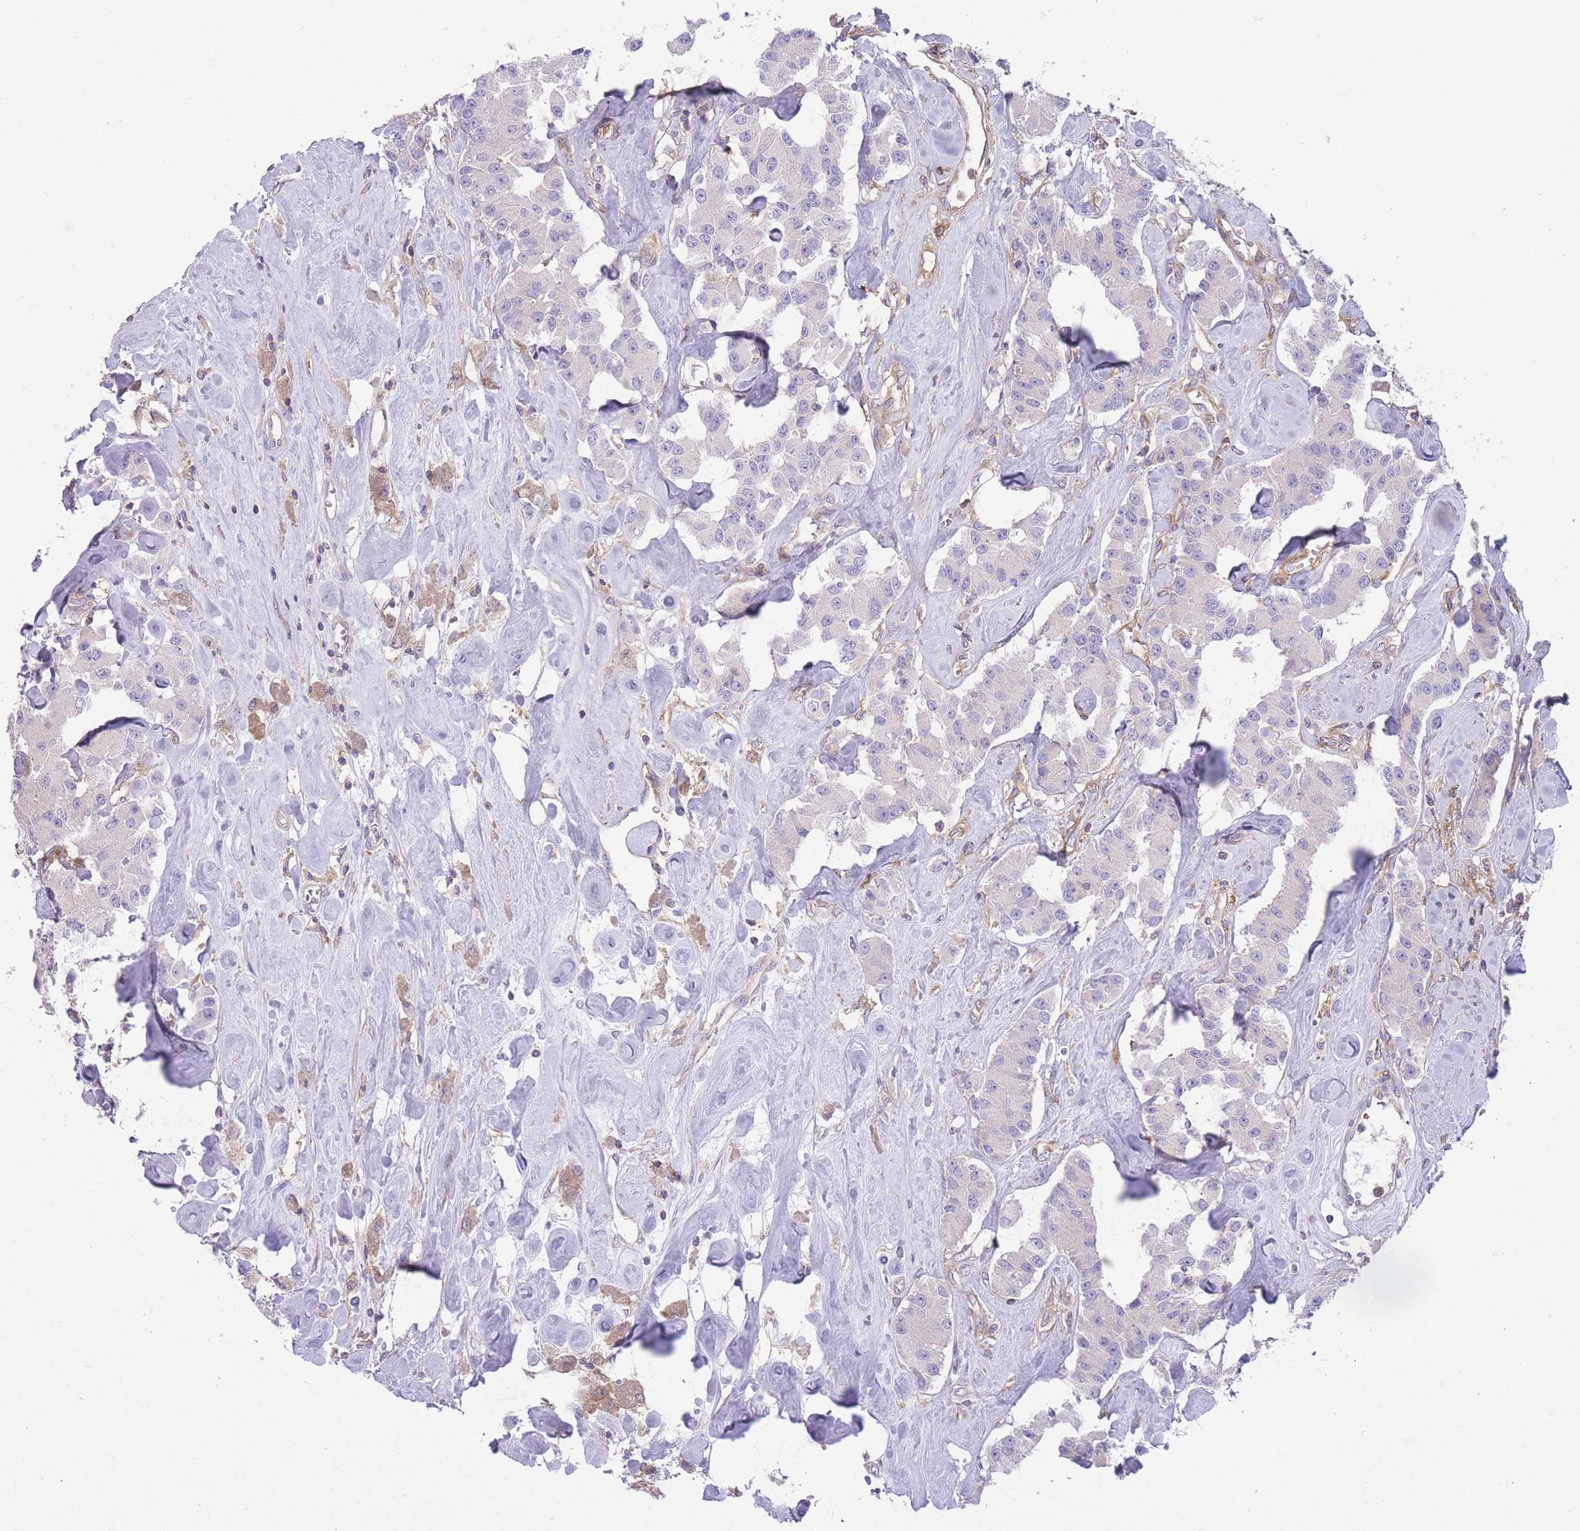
{"staining": {"intensity": "negative", "quantity": "none", "location": "none"}, "tissue": "carcinoid", "cell_type": "Tumor cells", "image_type": "cancer", "snomed": [{"axis": "morphology", "description": "Carcinoid, malignant, NOS"}, {"axis": "topography", "description": "Pancreas"}], "caption": "Human carcinoid (malignant) stained for a protein using IHC displays no expression in tumor cells.", "gene": "PRKAR1A", "patient": {"sex": "male", "age": 41}}